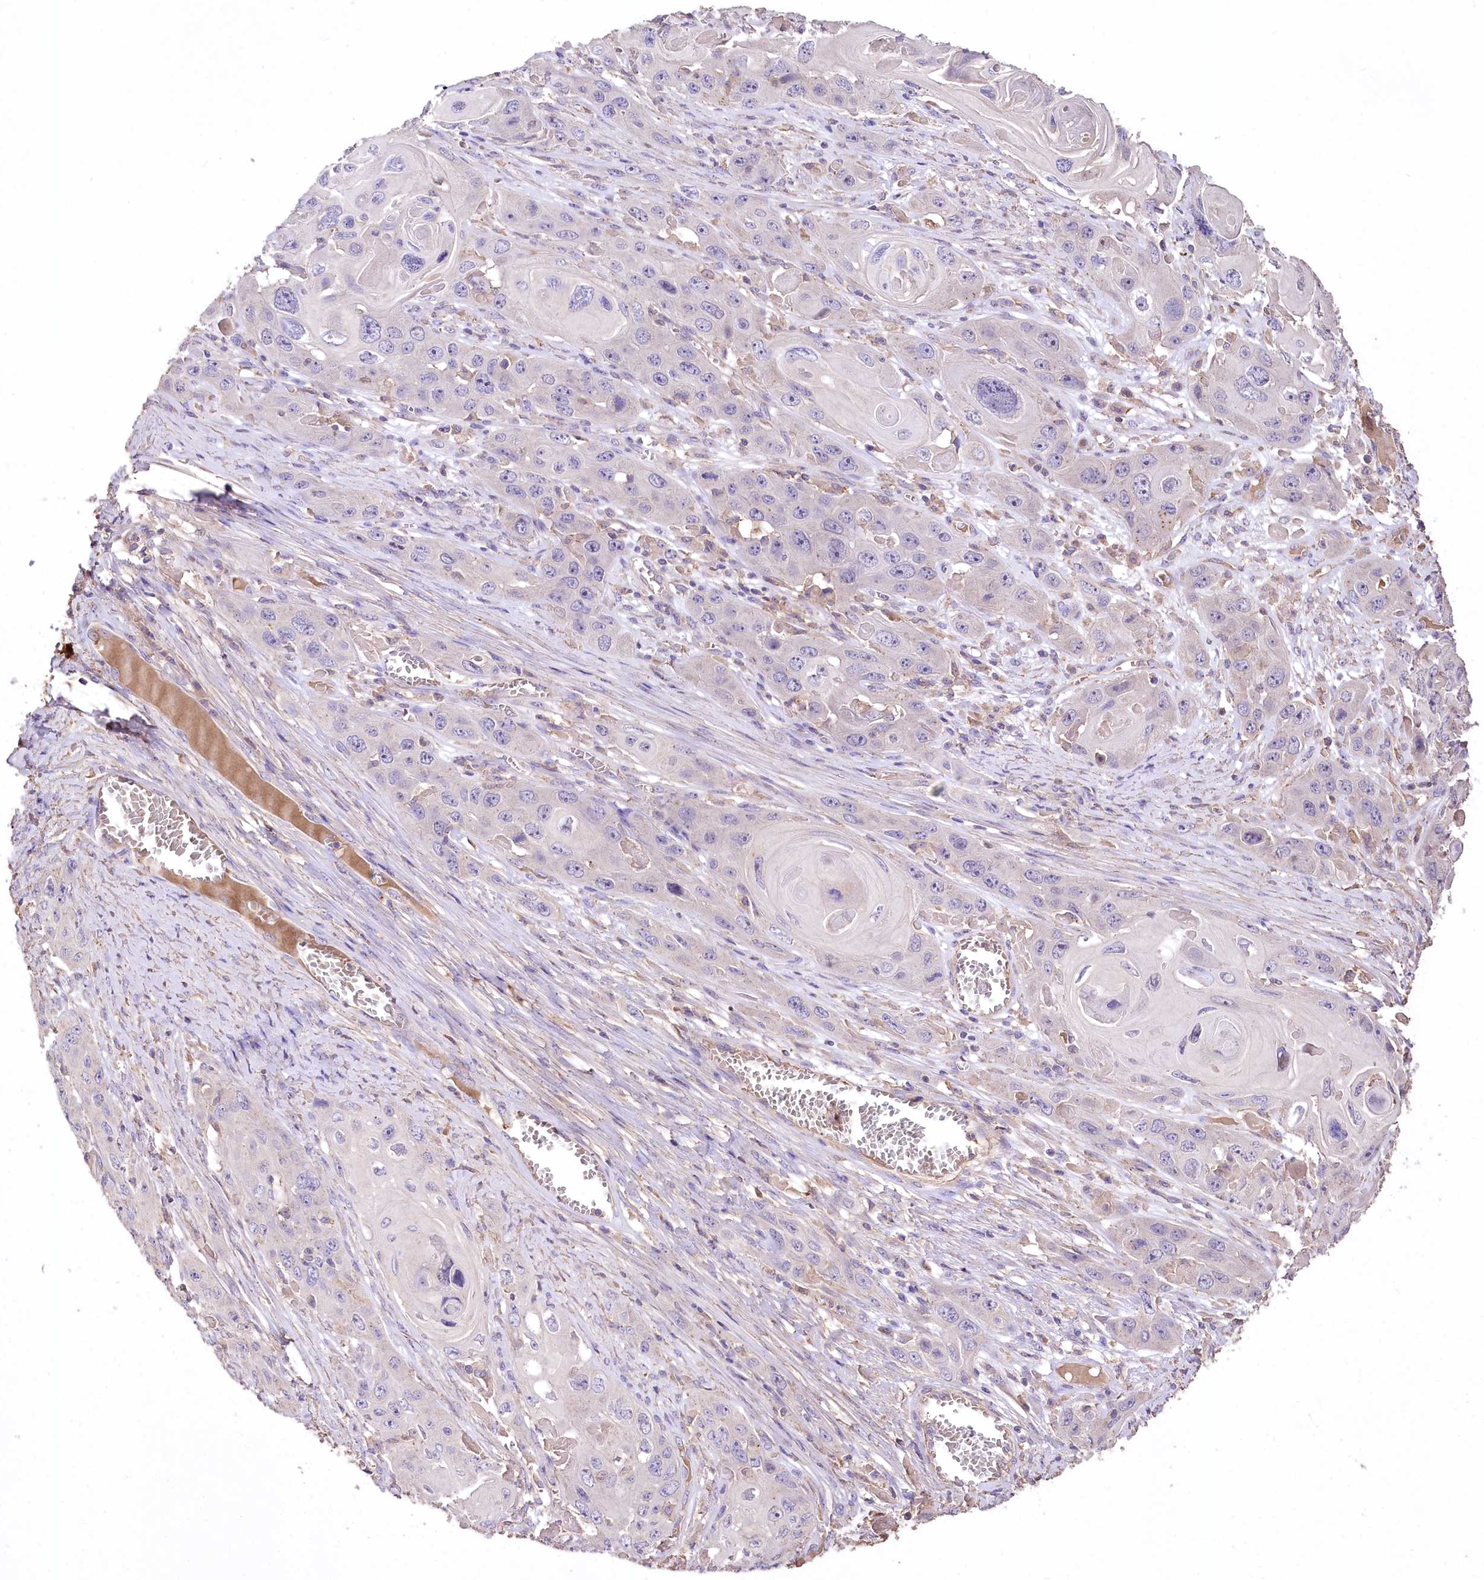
{"staining": {"intensity": "negative", "quantity": "none", "location": "none"}, "tissue": "skin cancer", "cell_type": "Tumor cells", "image_type": "cancer", "snomed": [{"axis": "morphology", "description": "Squamous cell carcinoma, NOS"}, {"axis": "topography", "description": "Skin"}], "caption": "Image shows no significant protein staining in tumor cells of squamous cell carcinoma (skin).", "gene": "PCYOX1L", "patient": {"sex": "male", "age": 55}}